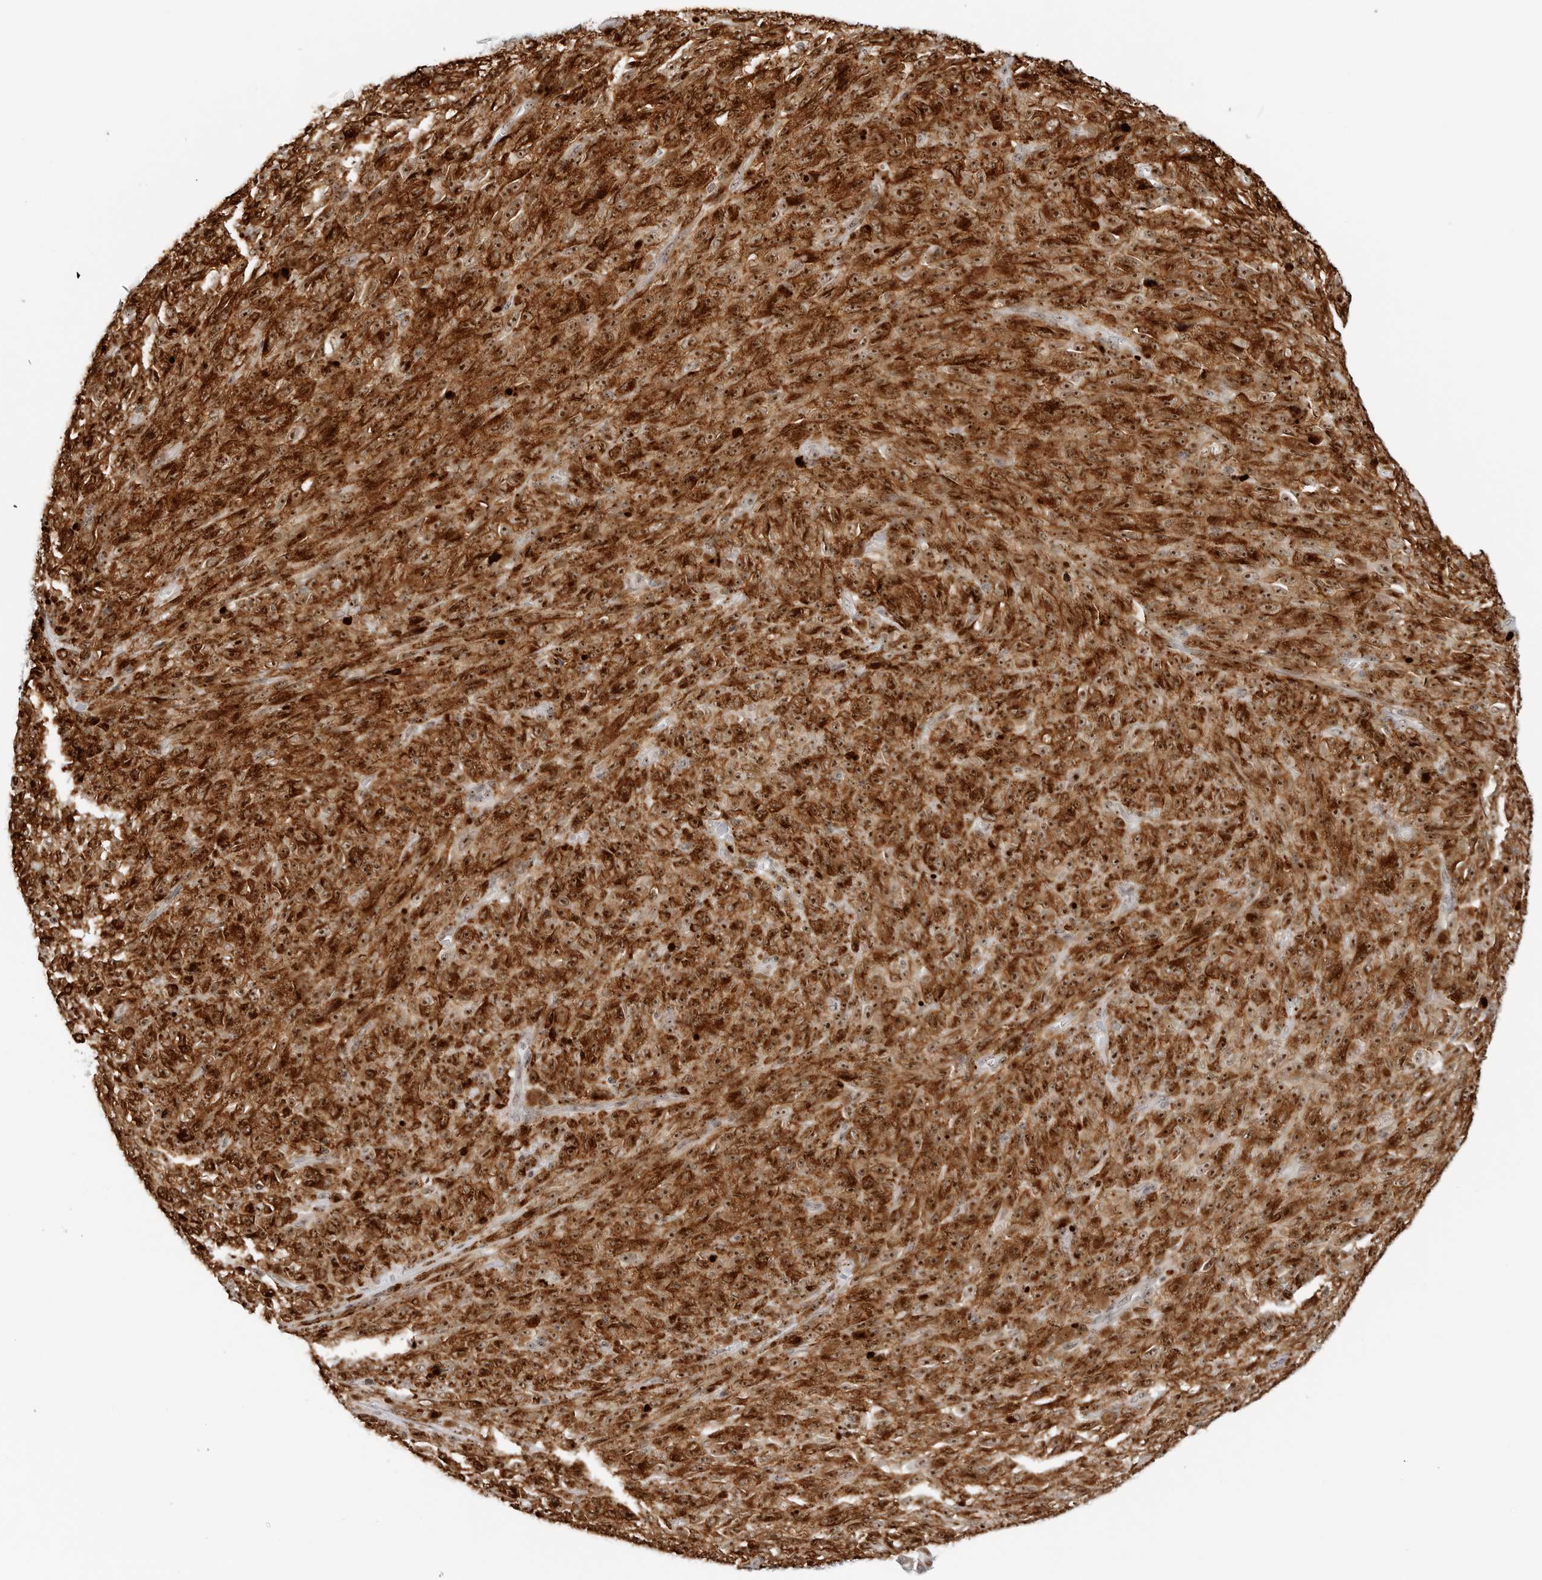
{"staining": {"intensity": "strong", "quantity": ">75%", "location": "cytoplasmic/membranous,nuclear"}, "tissue": "melanoma", "cell_type": "Tumor cells", "image_type": "cancer", "snomed": [{"axis": "morphology", "description": "Malignant melanoma, NOS"}, {"axis": "topography", "description": "Skin"}], "caption": "Melanoma was stained to show a protein in brown. There is high levels of strong cytoplasmic/membranous and nuclear expression in approximately >75% of tumor cells. Using DAB (brown) and hematoxylin (blue) stains, captured at high magnification using brightfield microscopy.", "gene": "RIMKLA", "patient": {"sex": "female", "age": 82}}